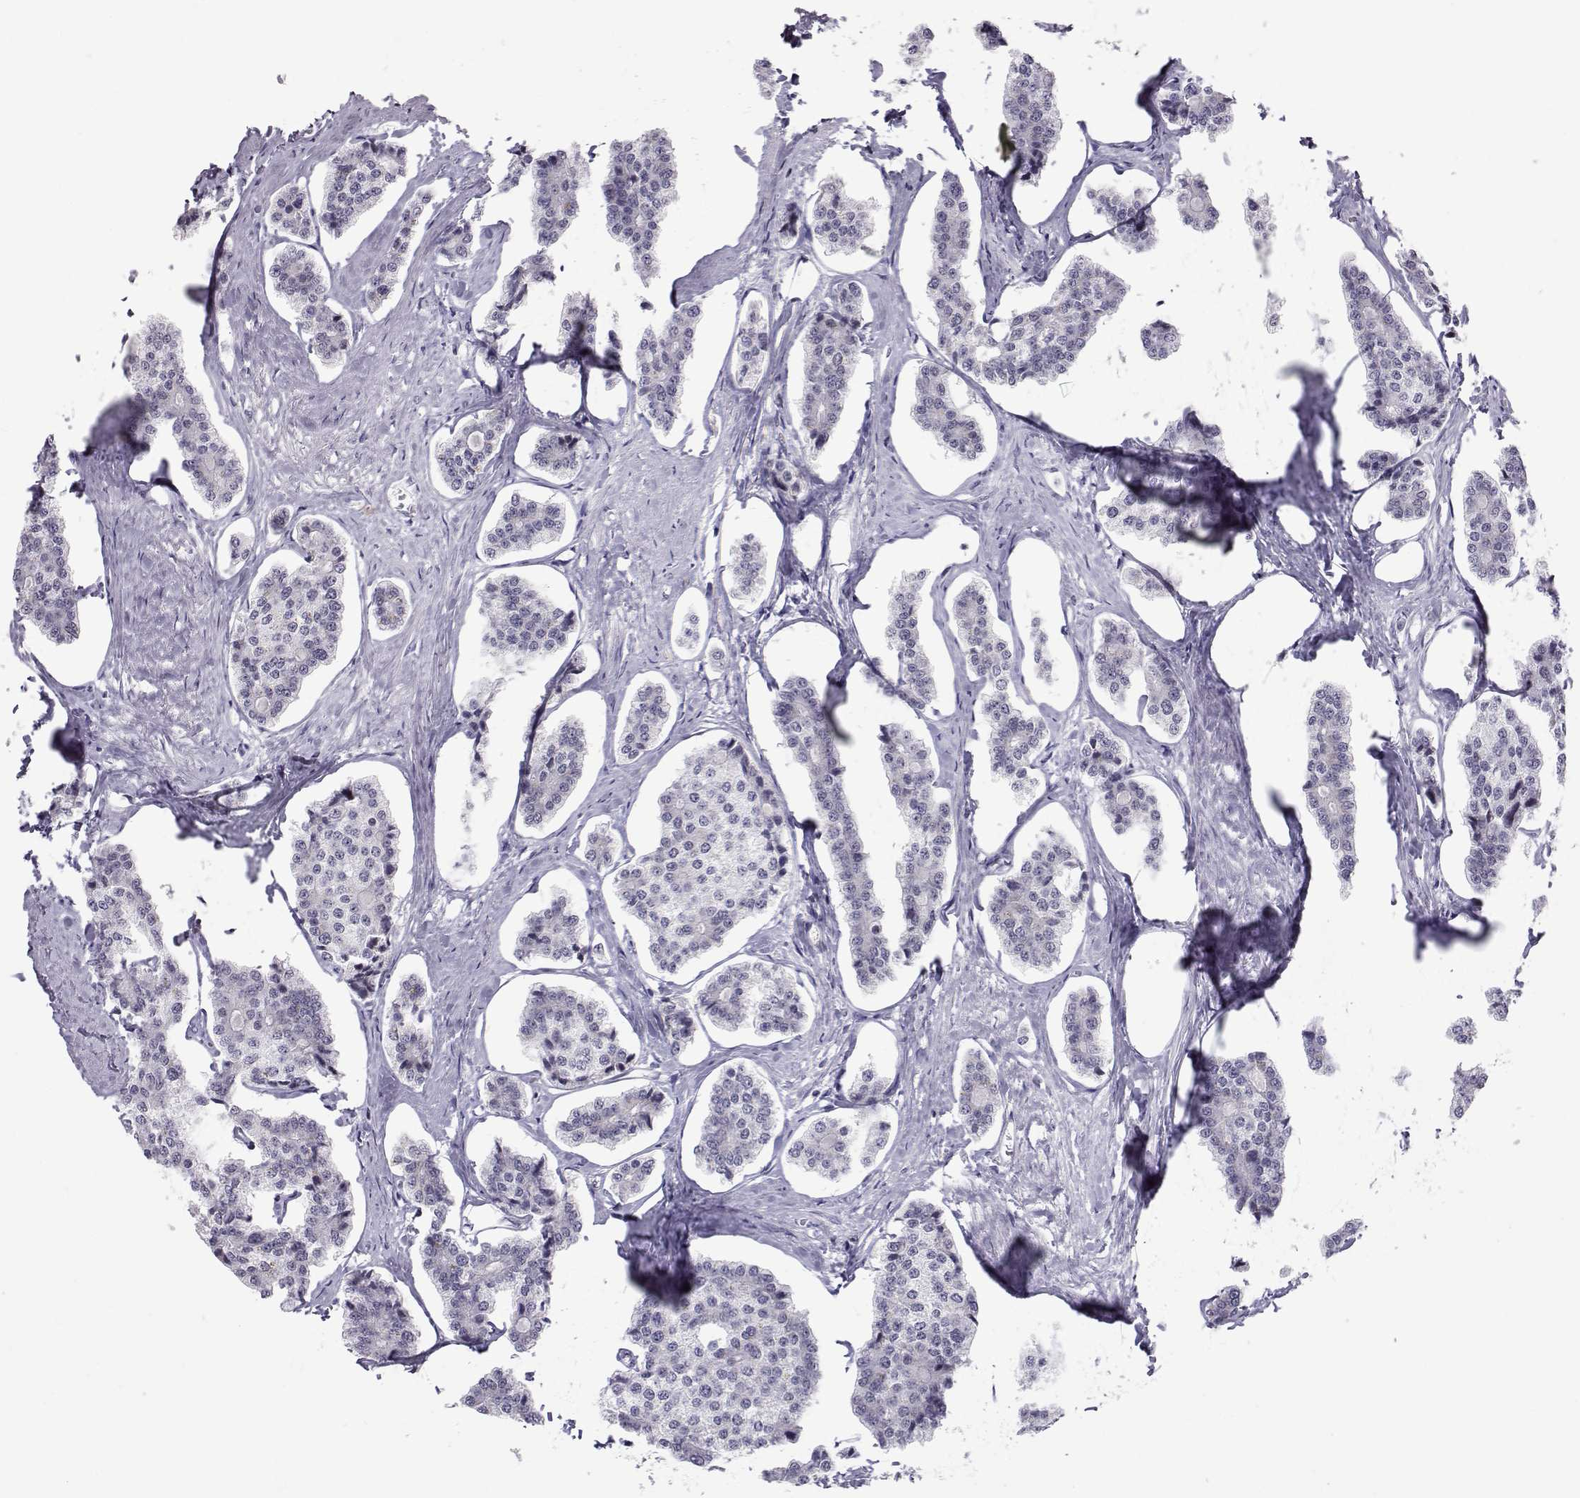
{"staining": {"intensity": "negative", "quantity": "none", "location": "none"}, "tissue": "carcinoid", "cell_type": "Tumor cells", "image_type": "cancer", "snomed": [{"axis": "morphology", "description": "Carcinoid, malignant, NOS"}, {"axis": "topography", "description": "Small intestine"}], "caption": "Human malignant carcinoid stained for a protein using immunohistochemistry (IHC) shows no positivity in tumor cells.", "gene": "SIX6", "patient": {"sex": "female", "age": 65}}